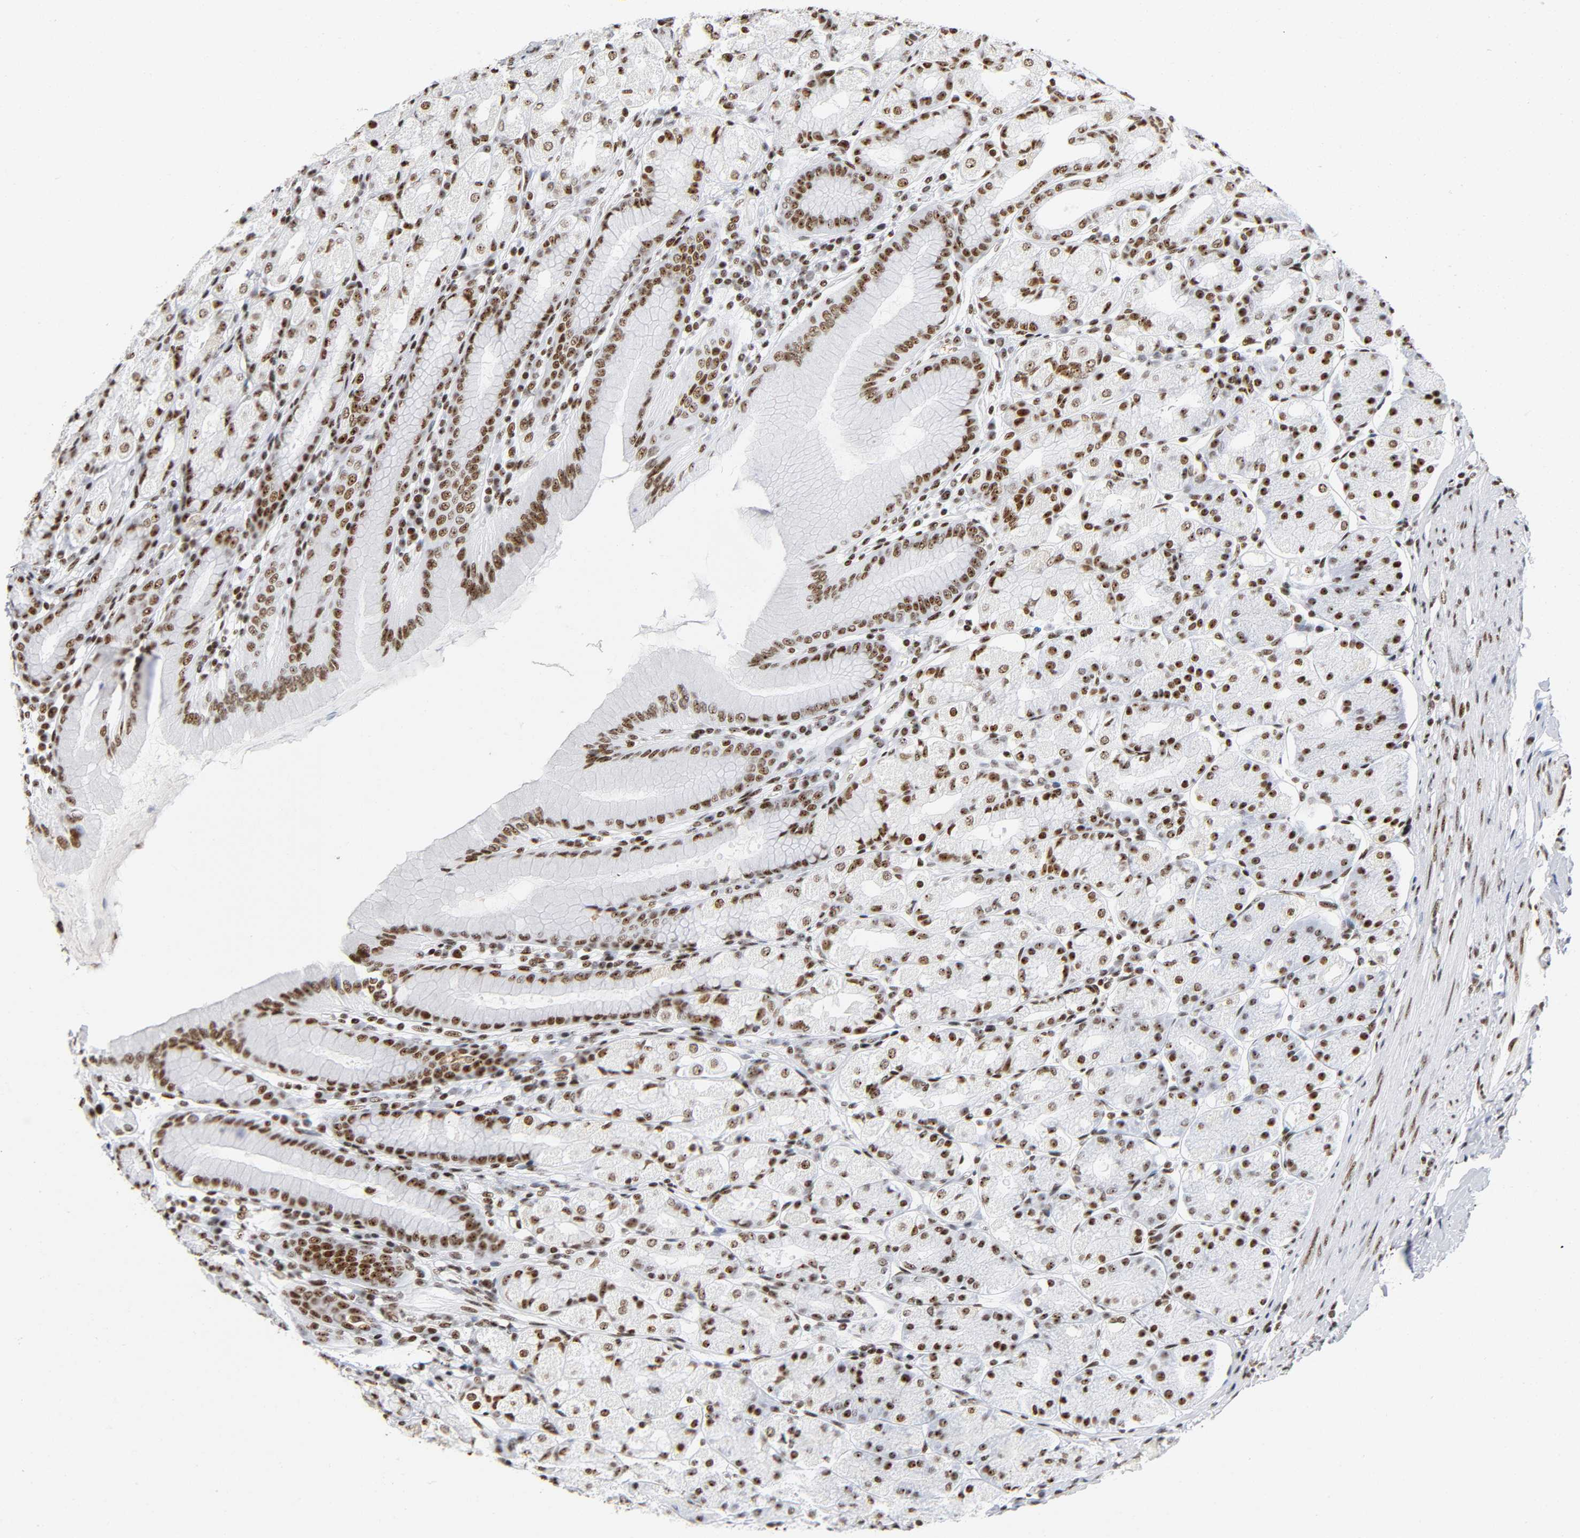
{"staining": {"intensity": "moderate", "quantity": ">75%", "location": "nuclear"}, "tissue": "stomach", "cell_type": "Glandular cells", "image_type": "normal", "snomed": [{"axis": "morphology", "description": "Normal tissue, NOS"}, {"axis": "topography", "description": "Stomach, upper"}], "caption": "This photomicrograph demonstrates normal stomach stained with IHC to label a protein in brown. The nuclear of glandular cells show moderate positivity for the protein. Nuclei are counter-stained blue.", "gene": "UBTF", "patient": {"sex": "male", "age": 68}}